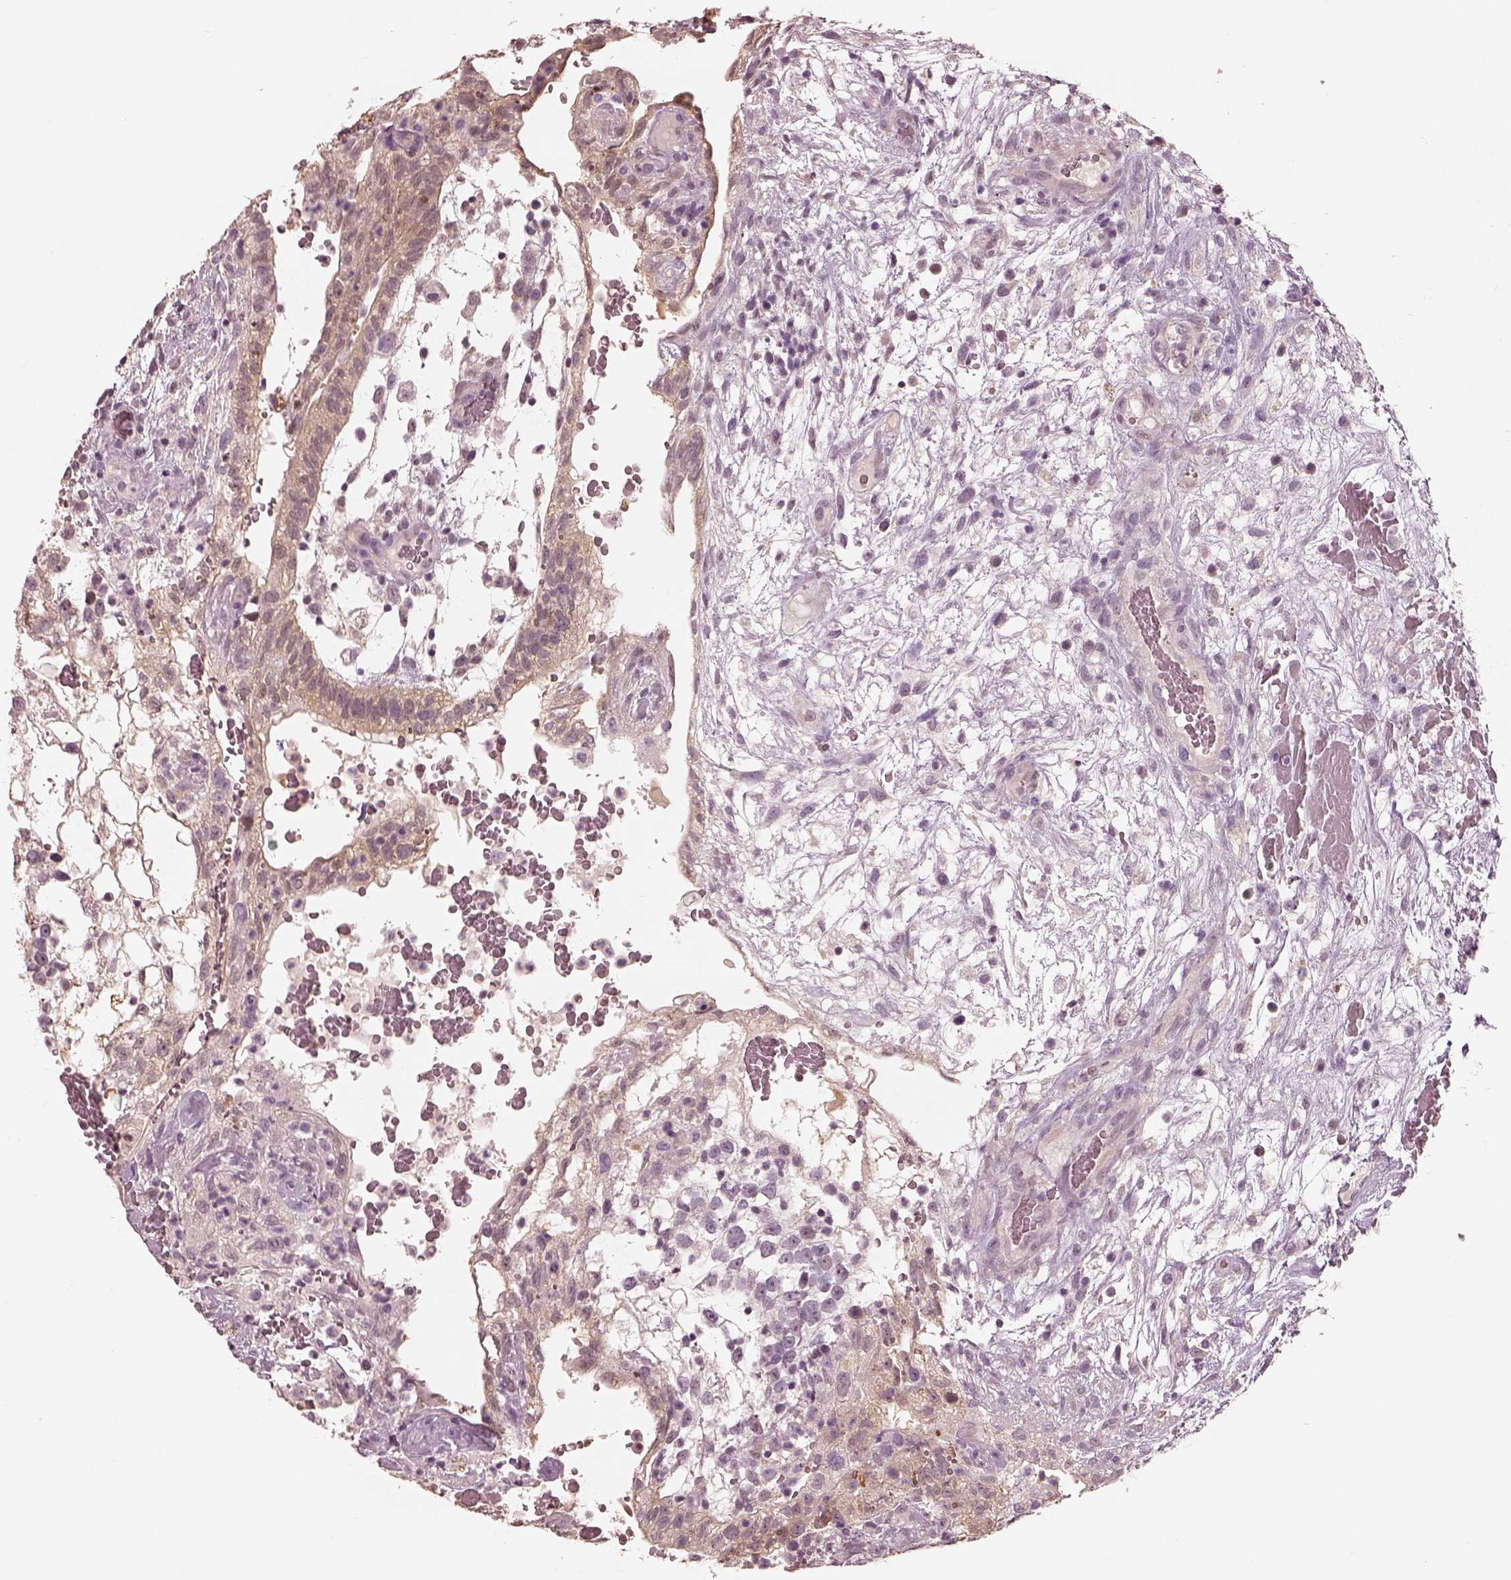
{"staining": {"intensity": "weak", "quantity": ">75%", "location": "cytoplasmic/membranous"}, "tissue": "testis cancer", "cell_type": "Tumor cells", "image_type": "cancer", "snomed": [{"axis": "morphology", "description": "Normal tissue, NOS"}, {"axis": "morphology", "description": "Carcinoma, Embryonal, NOS"}, {"axis": "topography", "description": "Testis"}], "caption": "High-power microscopy captured an immunohistochemistry (IHC) histopathology image of testis embryonal carcinoma, revealing weak cytoplasmic/membranous positivity in about >75% of tumor cells.", "gene": "EGR4", "patient": {"sex": "male", "age": 32}}